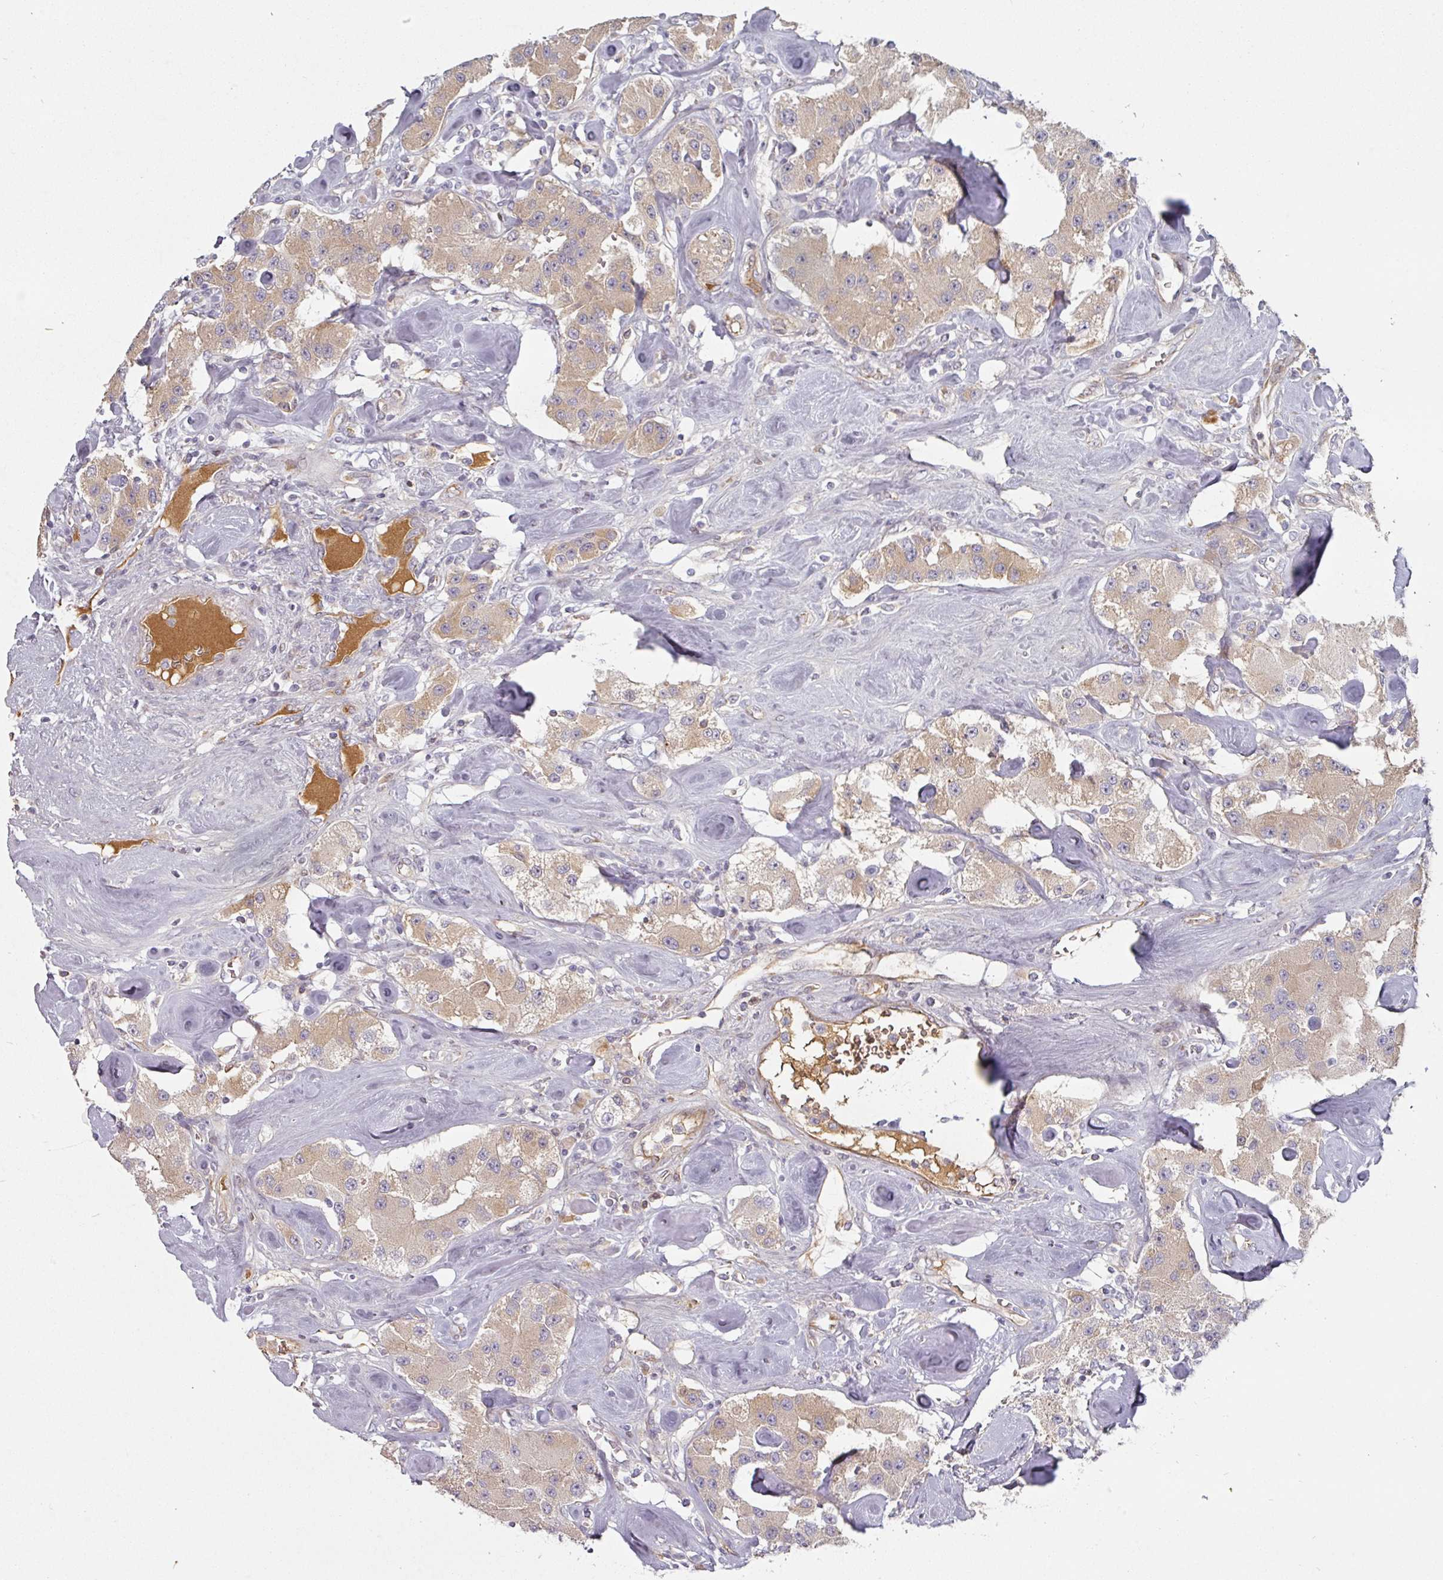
{"staining": {"intensity": "weak", "quantity": ">75%", "location": "cytoplasmic/membranous"}, "tissue": "carcinoid", "cell_type": "Tumor cells", "image_type": "cancer", "snomed": [{"axis": "morphology", "description": "Carcinoid, malignant, NOS"}, {"axis": "topography", "description": "Pancreas"}], "caption": "Malignant carcinoid tissue demonstrates weak cytoplasmic/membranous positivity in approximately >75% of tumor cells The staining is performed using DAB (3,3'-diaminobenzidine) brown chromogen to label protein expression. The nuclei are counter-stained blue using hematoxylin.", "gene": "CEP78", "patient": {"sex": "male", "age": 41}}